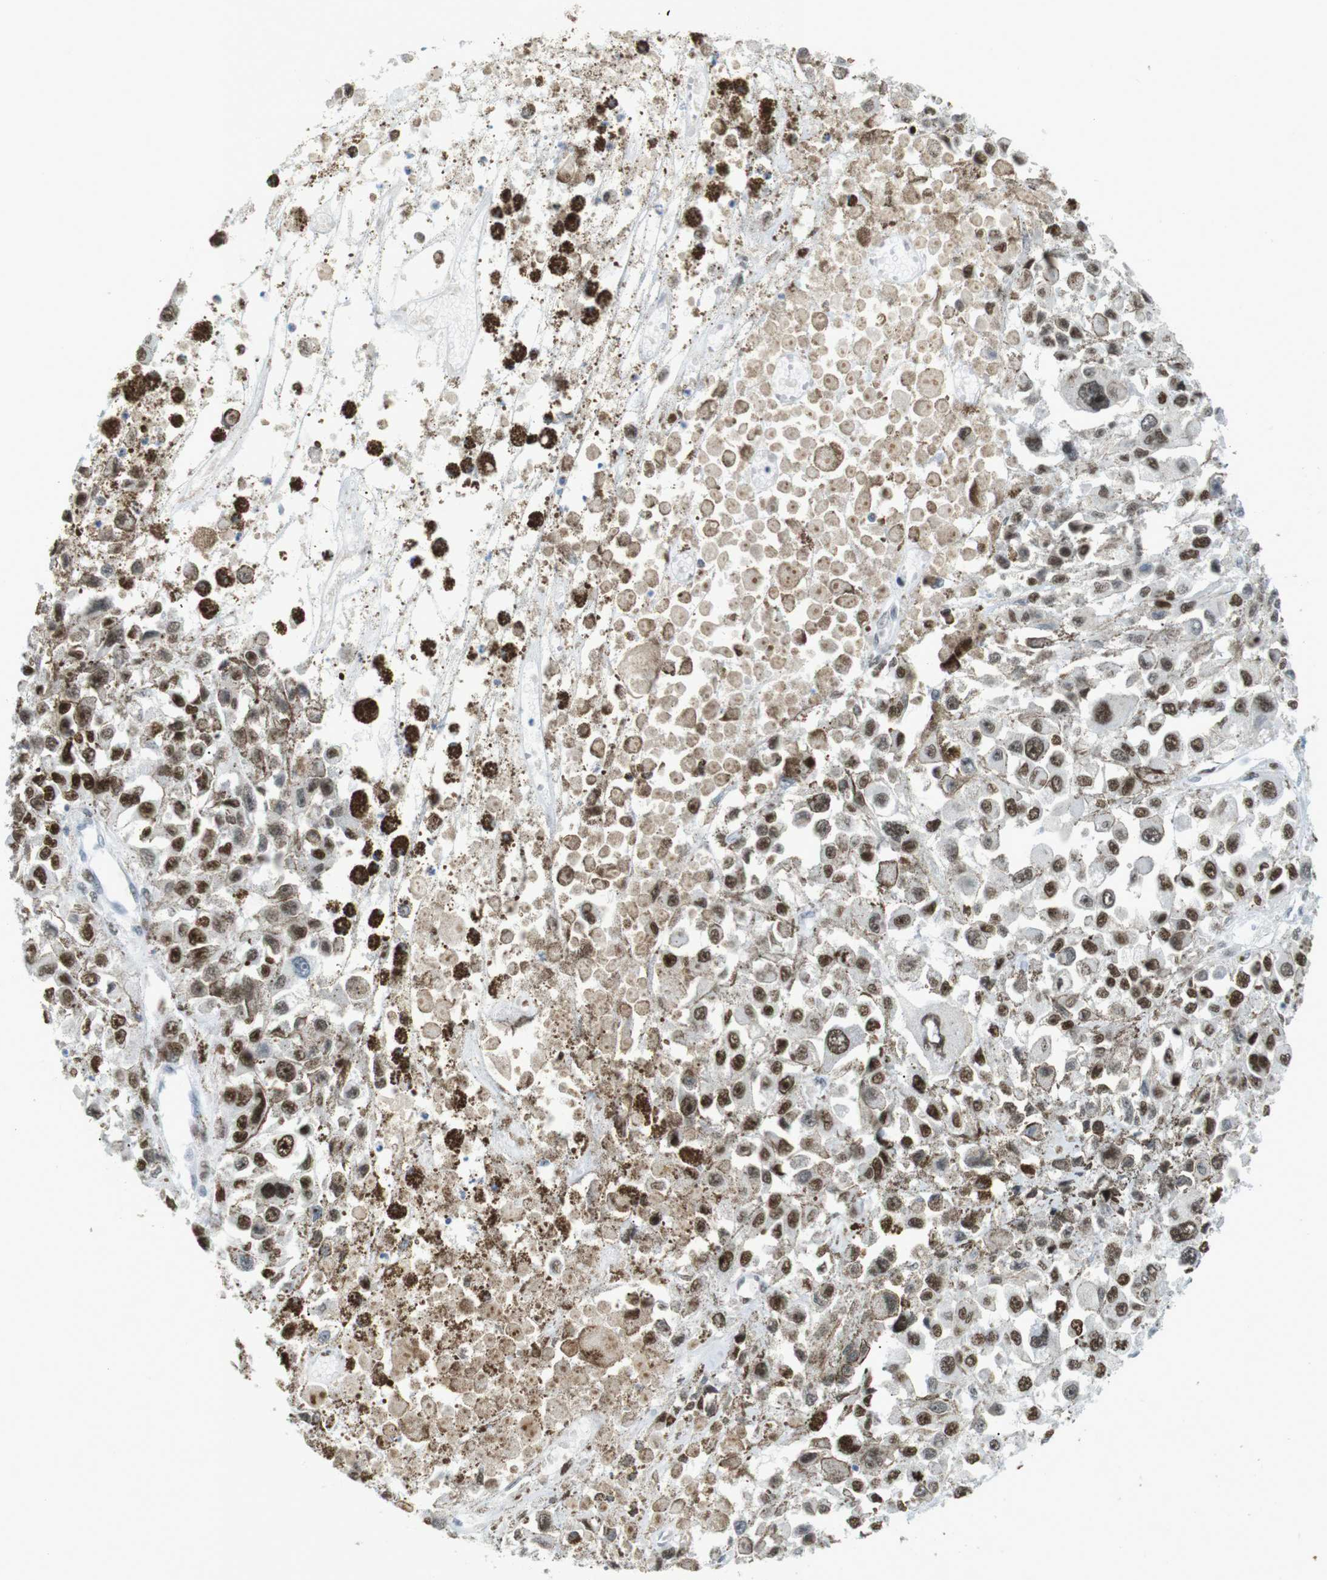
{"staining": {"intensity": "moderate", "quantity": ">75%", "location": "nuclear"}, "tissue": "melanoma", "cell_type": "Tumor cells", "image_type": "cancer", "snomed": [{"axis": "morphology", "description": "Malignant melanoma, Metastatic site"}, {"axis": "topography", "description": "Lymph node"}], "caption": "Malignant melanoma (metastatic site) was stained to show a protein in brown. There is medium levels of moderate nuclear positivity in approximately >75% of tumor cells. (DAB = brown stain, brightfield microscopy at high magnification).", "gene": "RIOX2", "patient": {"sex": "male", "age": 59}}